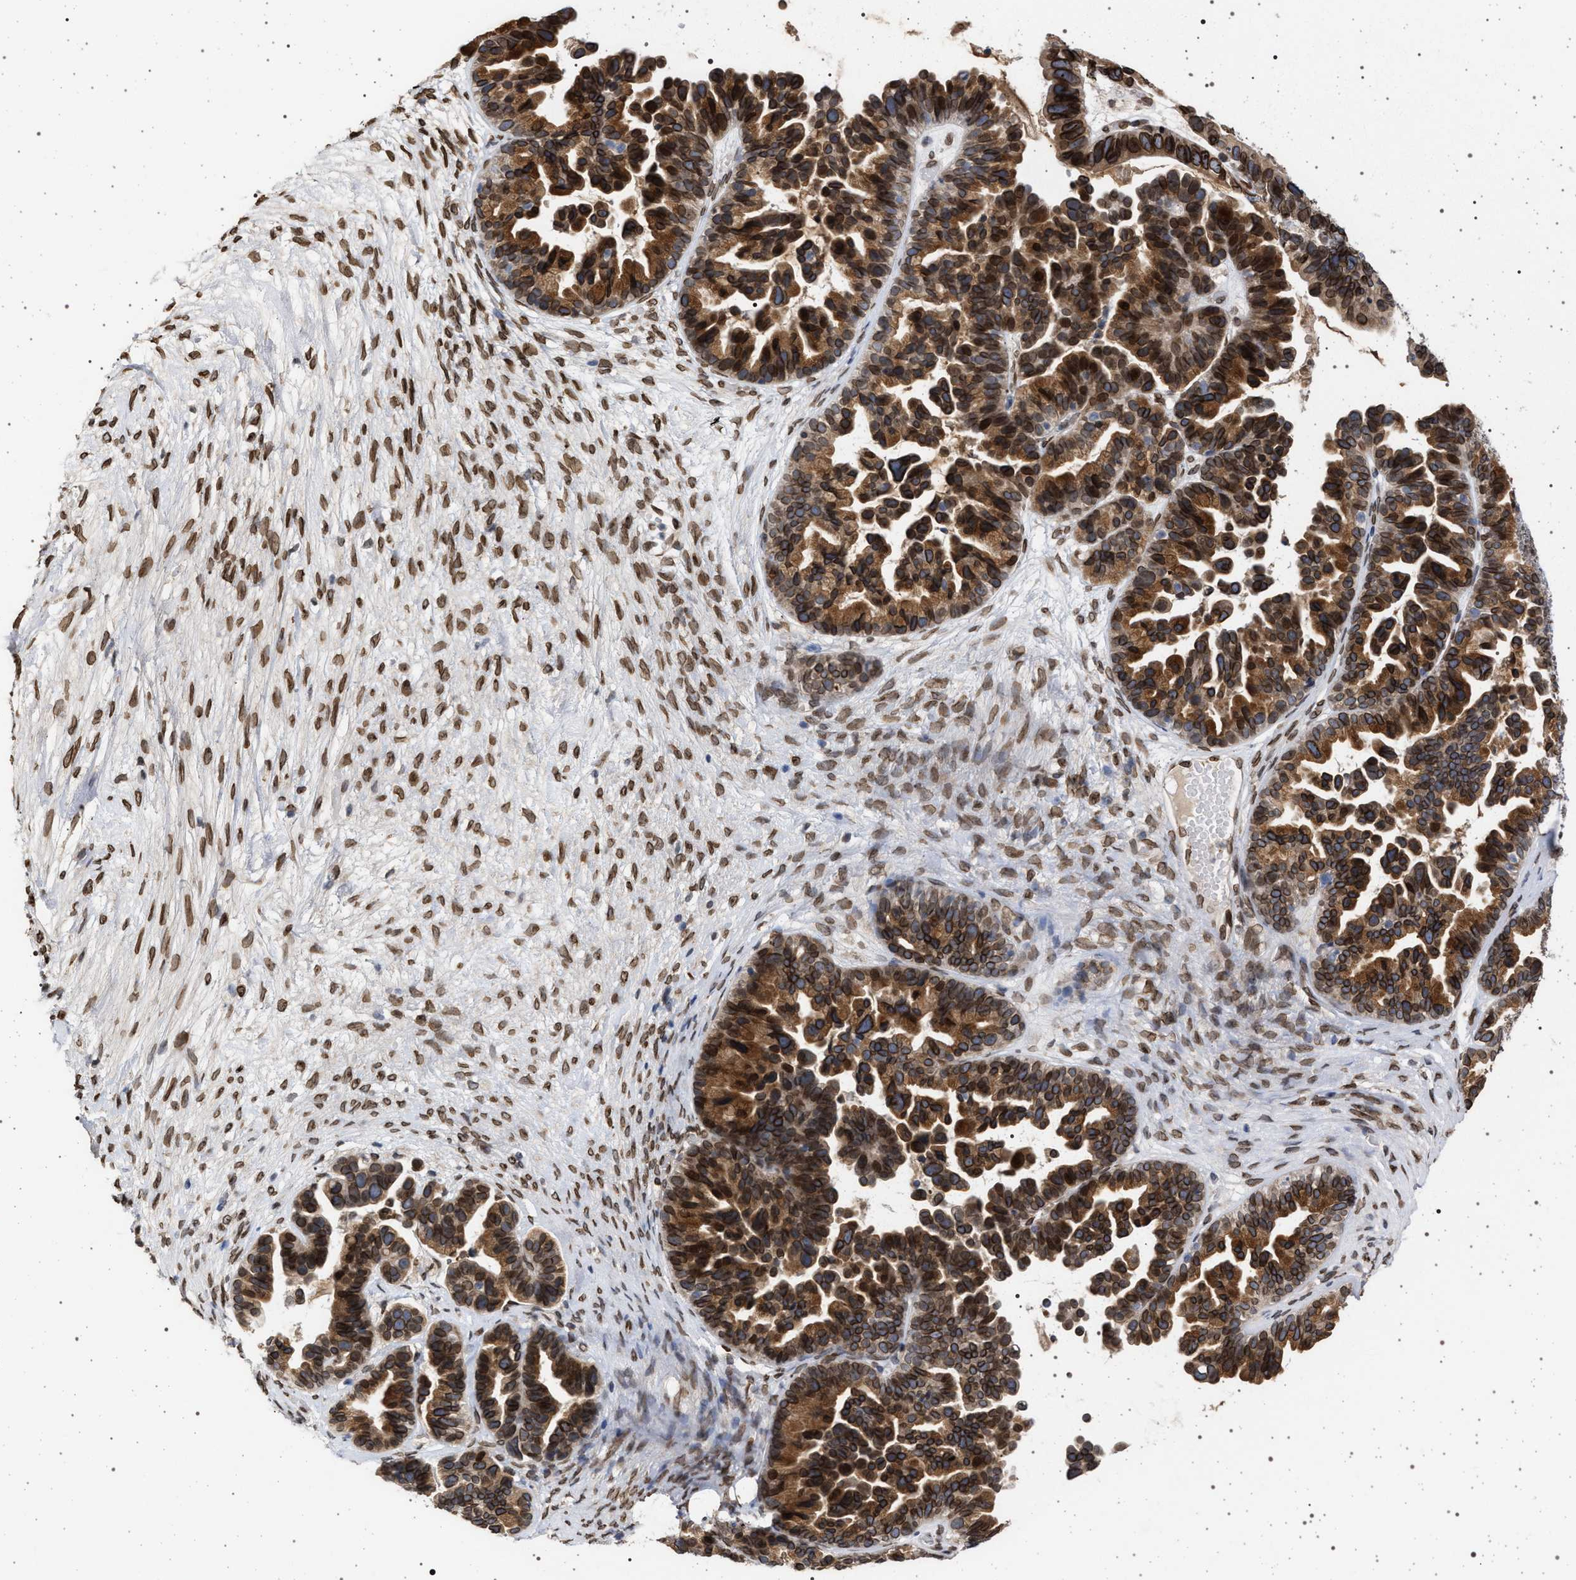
{"staining": {"intensity": "strong", "quantity": ">75%", "location": "cytoplasmic/membranous,nuclear"}, "tissue": "ovarian cancer", "cell_type": "Tumor cells", "image_type": "cancer", "snomed": [{"axis": "morphology", "description": "Cystadenocarcinoma, serous, NOS"}, {"axis": "topography", "description": "Ovary"}], "caption": "Immunohistochemical staining of human ovarian serous cystadenocarcinoma displays high levels of strong cytoplasmic/membranous and nuclear staining in about >75% of tumor cells. The staining was performed using DAB, with brown indicating positive protein expression. Nuclei are stained blue with hematoxylin.", "gene": "ING2", "patient": {"sex": "female", "age": 56}}